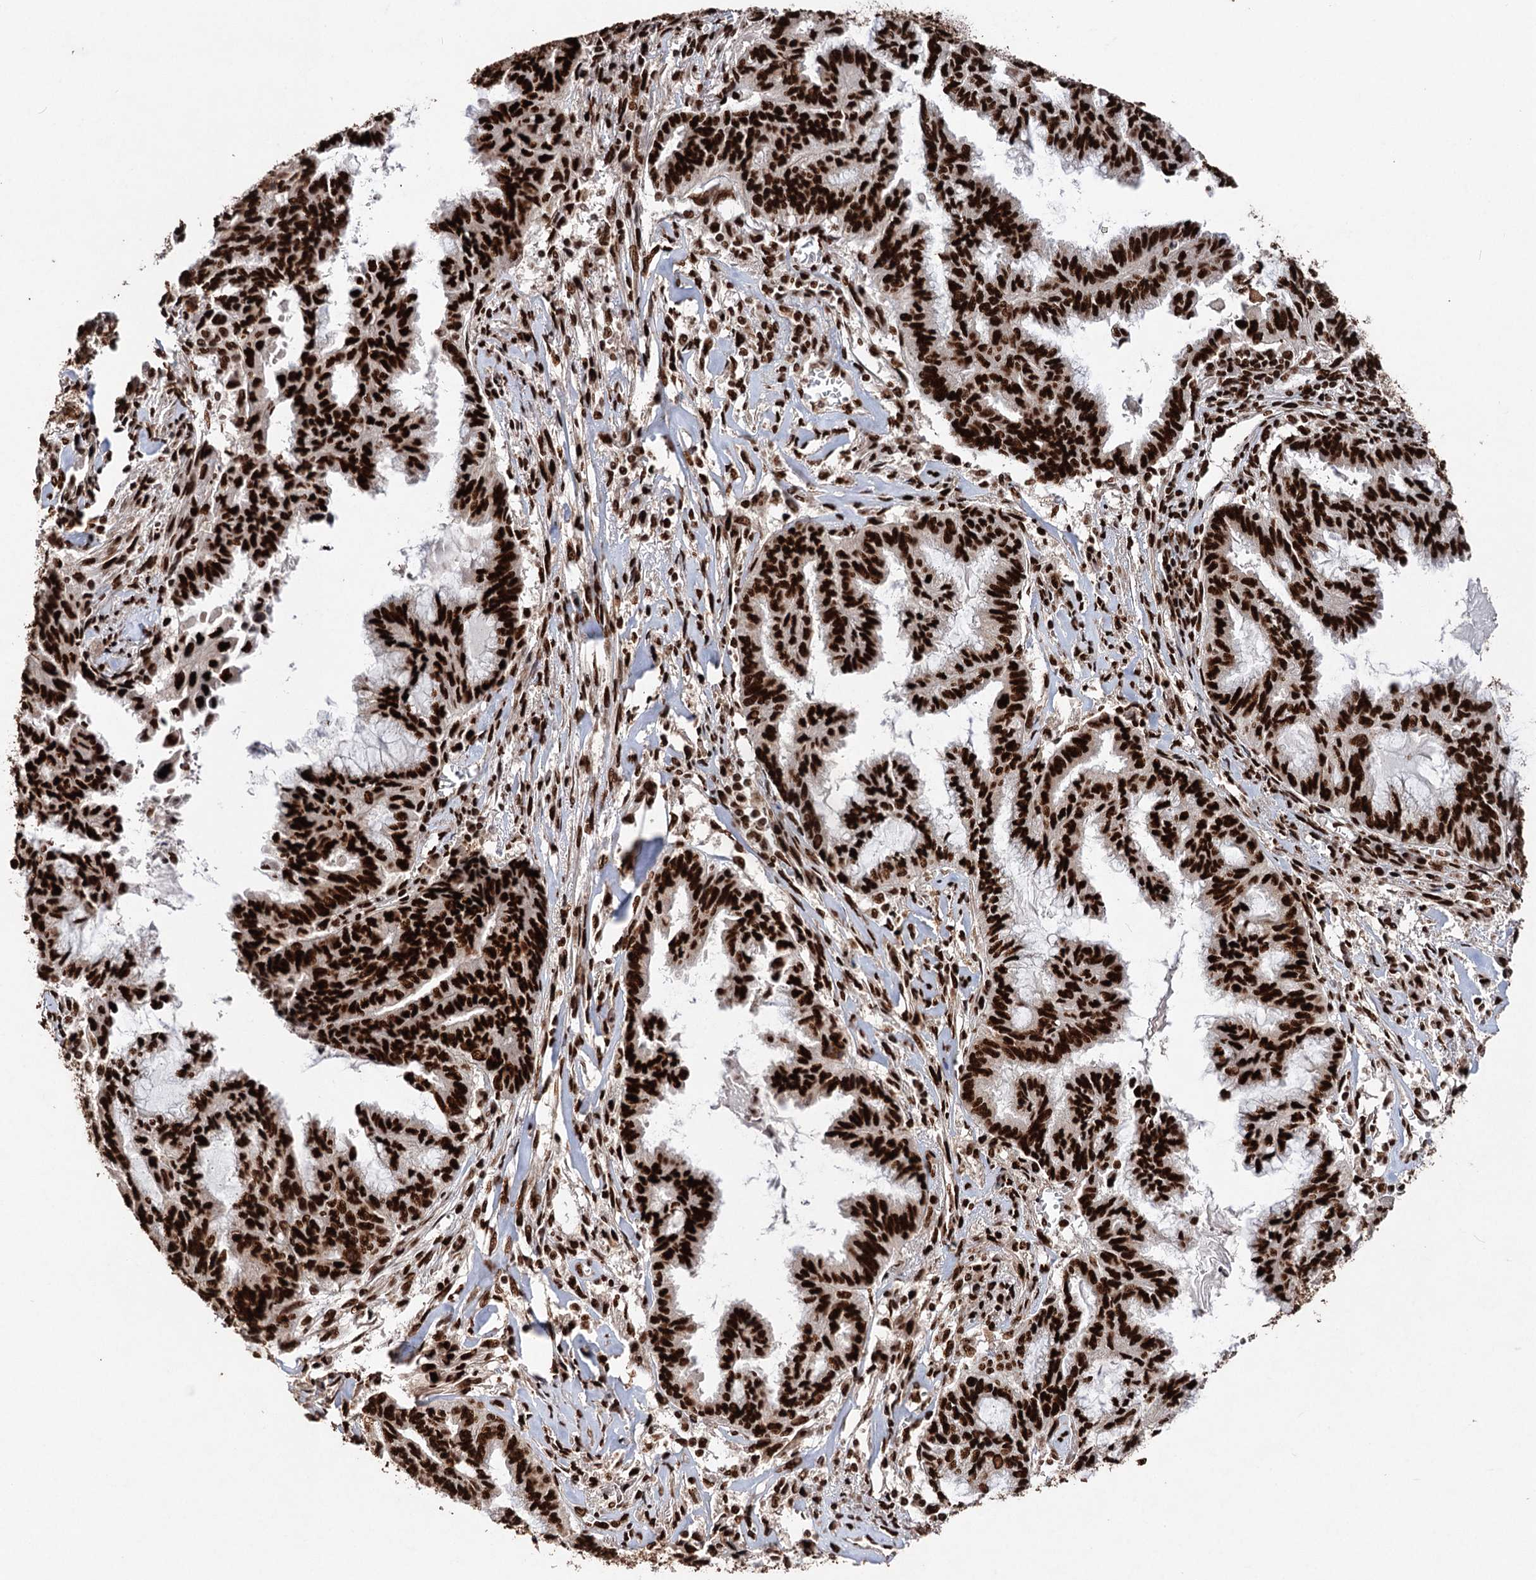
{"staining": {"intensity": "strong", "quantity": ">75%", "location": "nuclear"}, "tissue": "endometrial cancer", "cell_type": "Tumor cells", "image_type": "cancer", "snomed": [{"axis": "morphology", "description": "Adenocarcinoma, NOS"}, {"axis": "topography", "description": "Endometrium"}], "caption": "This is a micrograph of immunohistochemistry (IHC) staining of endometrial adenocarcinoma, which shows strong staining in the nuclear of tumor cells.", "gene": "MATR3", "patient": {"sex": "female", "age": 86}}